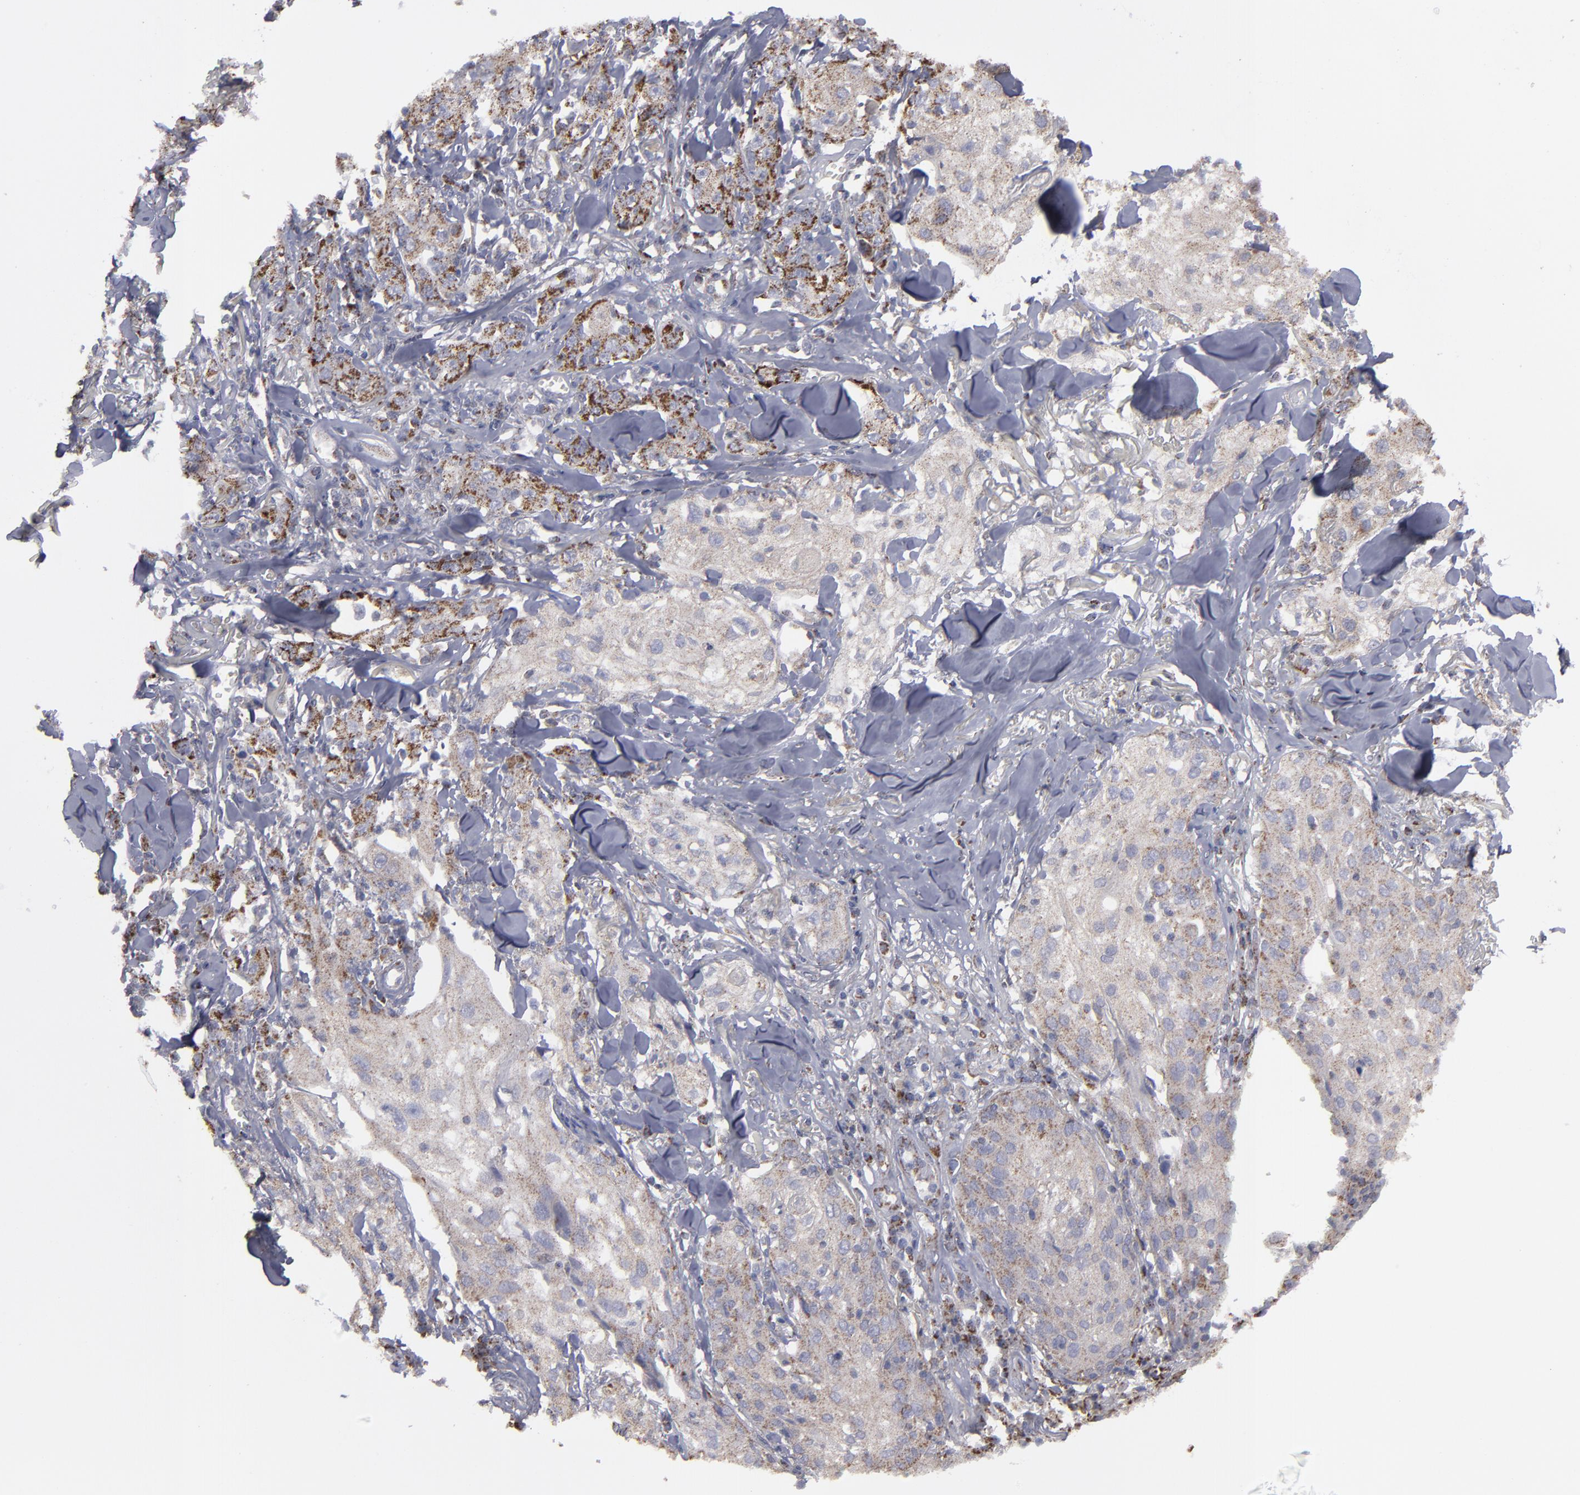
{"staining": {"intensity": "strong", "quantity": ">75%", "location": "cytoplasmic/membranous"}, "tissue": "skin cancer", "cell_type": "Tumor cells", "image_type": "cancer", "snomed": [{"axis": "morphology", "description": "Squamous cell carcinoma, NOS"}, {"axis": "topography", "description": "Skin"}], "caption": "Squamous cell carcinoma (skin) tissue displays strong cytoplasmic/membranous expression in about >75% of tumor cells", "gene": "MYOM2", "patient": {"sex": "male", "age": 65}}